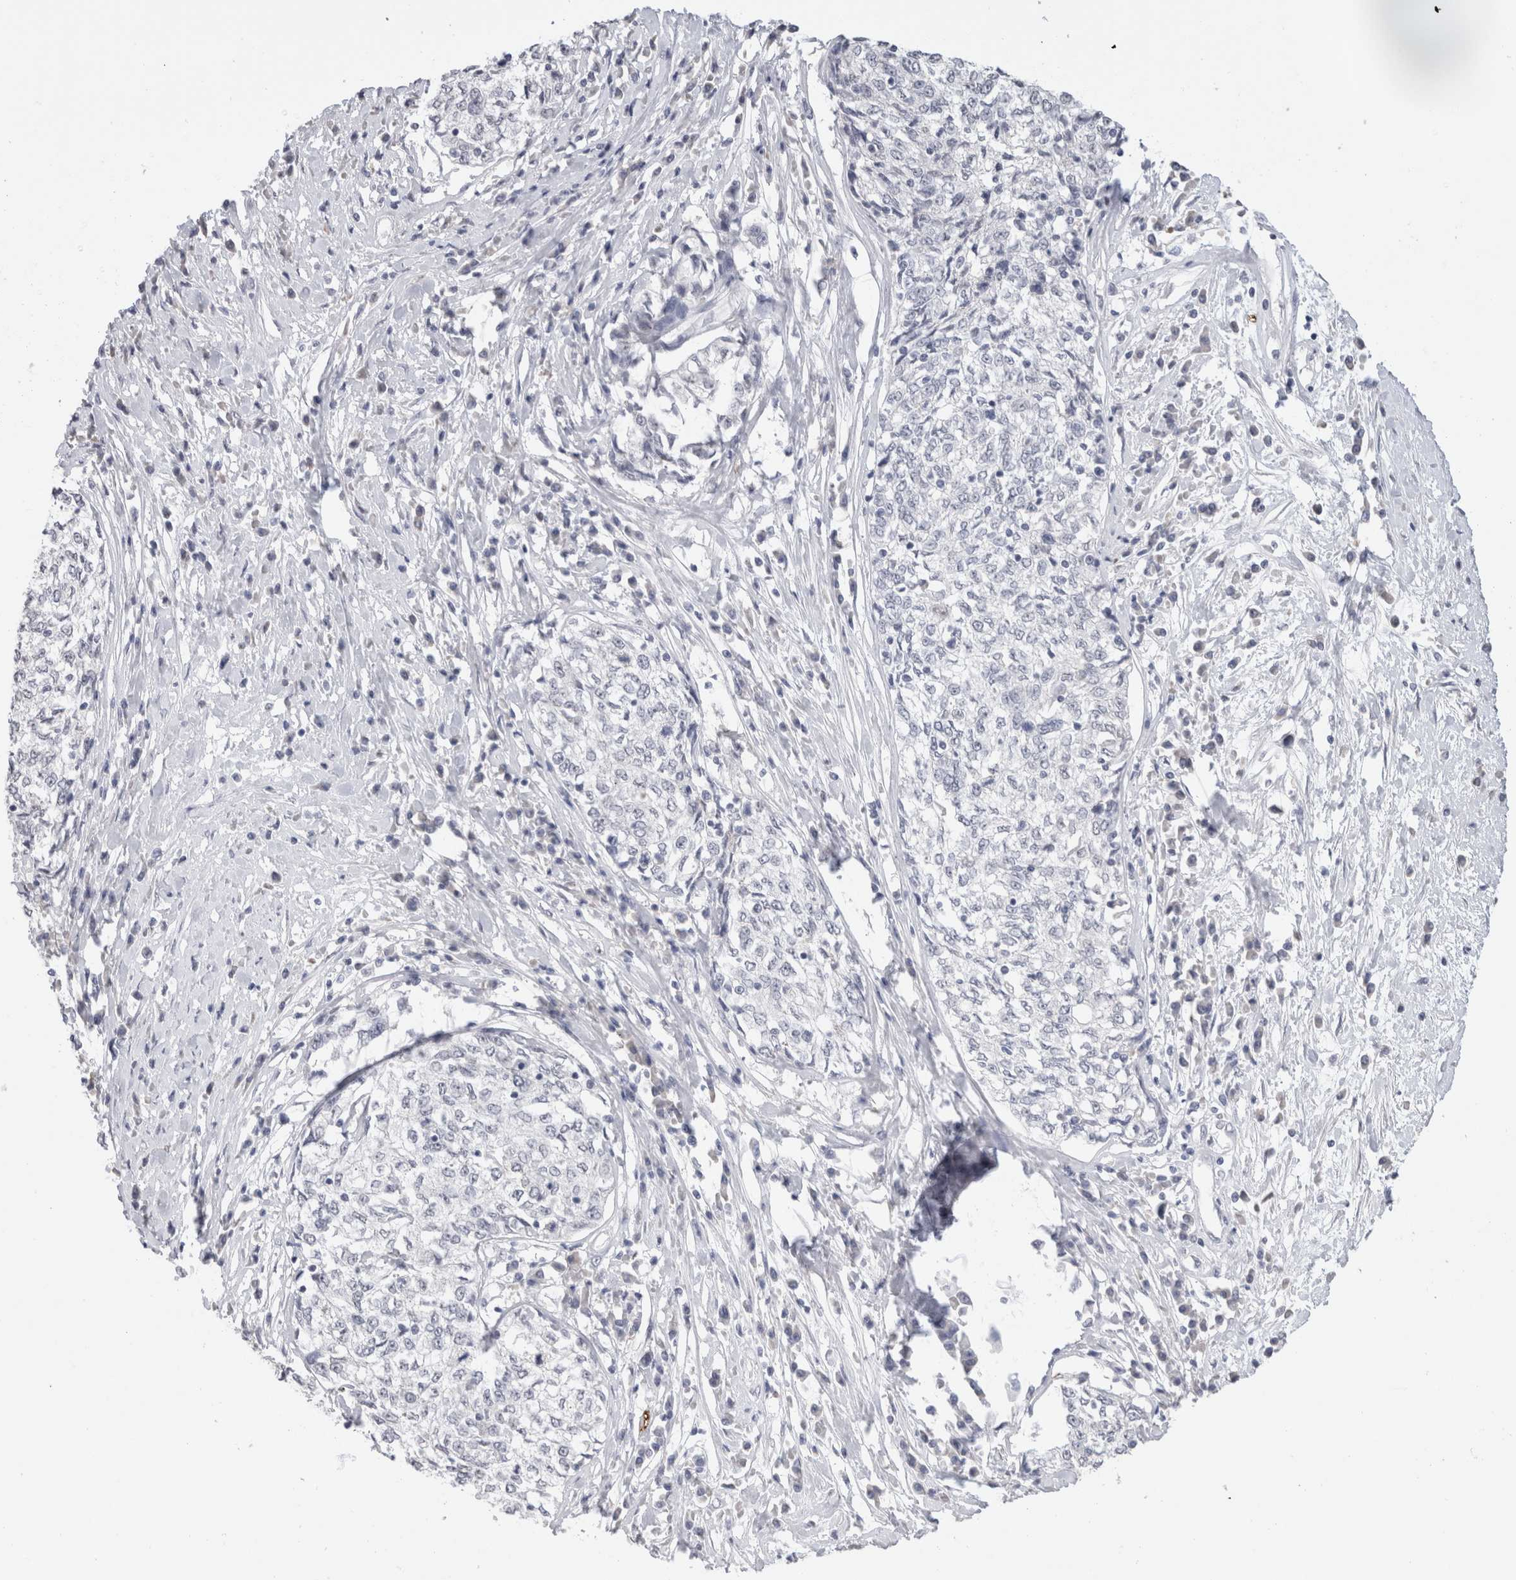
{"staining": {"intensity": "negative", "quantity": "none", "location": "none"}, "tissue": "cervical cancer", "cell_type": "Tumor cells", "image_type": "cancer", "snomed": [{"axis": "morphology", "description": "Squamous cell carcinoma, NOS"}, {"axis": "topography", "description": "Cervix"}], "caption": "IHC image of cervical squamous cell carcinoma stained for a protein (brown), which shows no positivity in tumor cells.", "gene": "CADM3", "patient": {"sex": "female", "age": 57}}